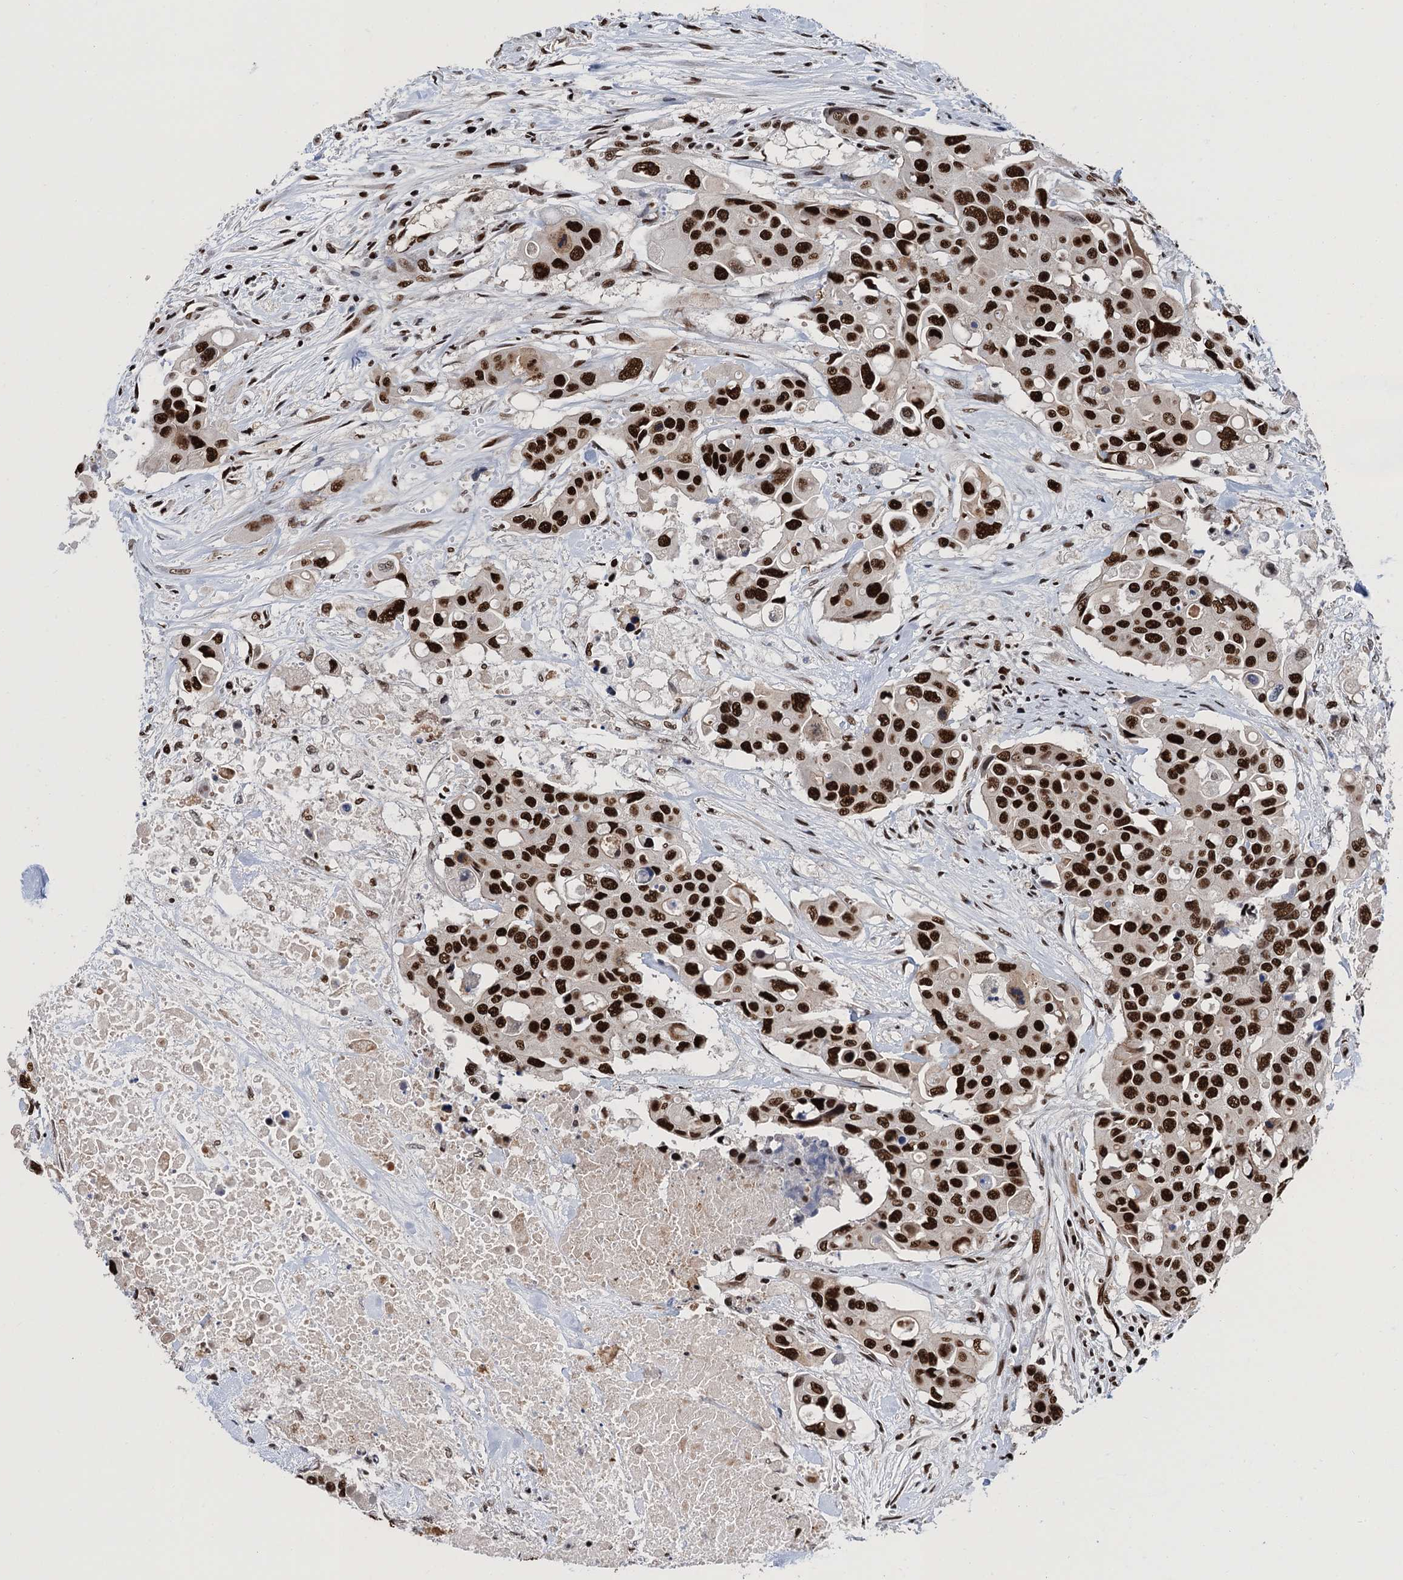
{"staining": {"intensity": "strong", "quantity": ">75%", "location": "nuclear"}, "tissue": "colorectal cancer", "cell_type": "Tumor cells", "image_type": "cancer", "snomed": [{"axis": "morphology", "description": "Adenocarcinoma, NOS"}, {"axis": "topography", "description": "Colon"}], "caption": "An immunohistochemistry micrograph of neoplastic tissue is shown. Protein staining in brown highlights strong nuclear positivity in adenocarcinoma (colorectal) within tumor cells. (Brightfield microscopy of DAB IHC at high magnification).", "gene": "PPP4R1", "patient": {"sex": "male", "age": 77}}